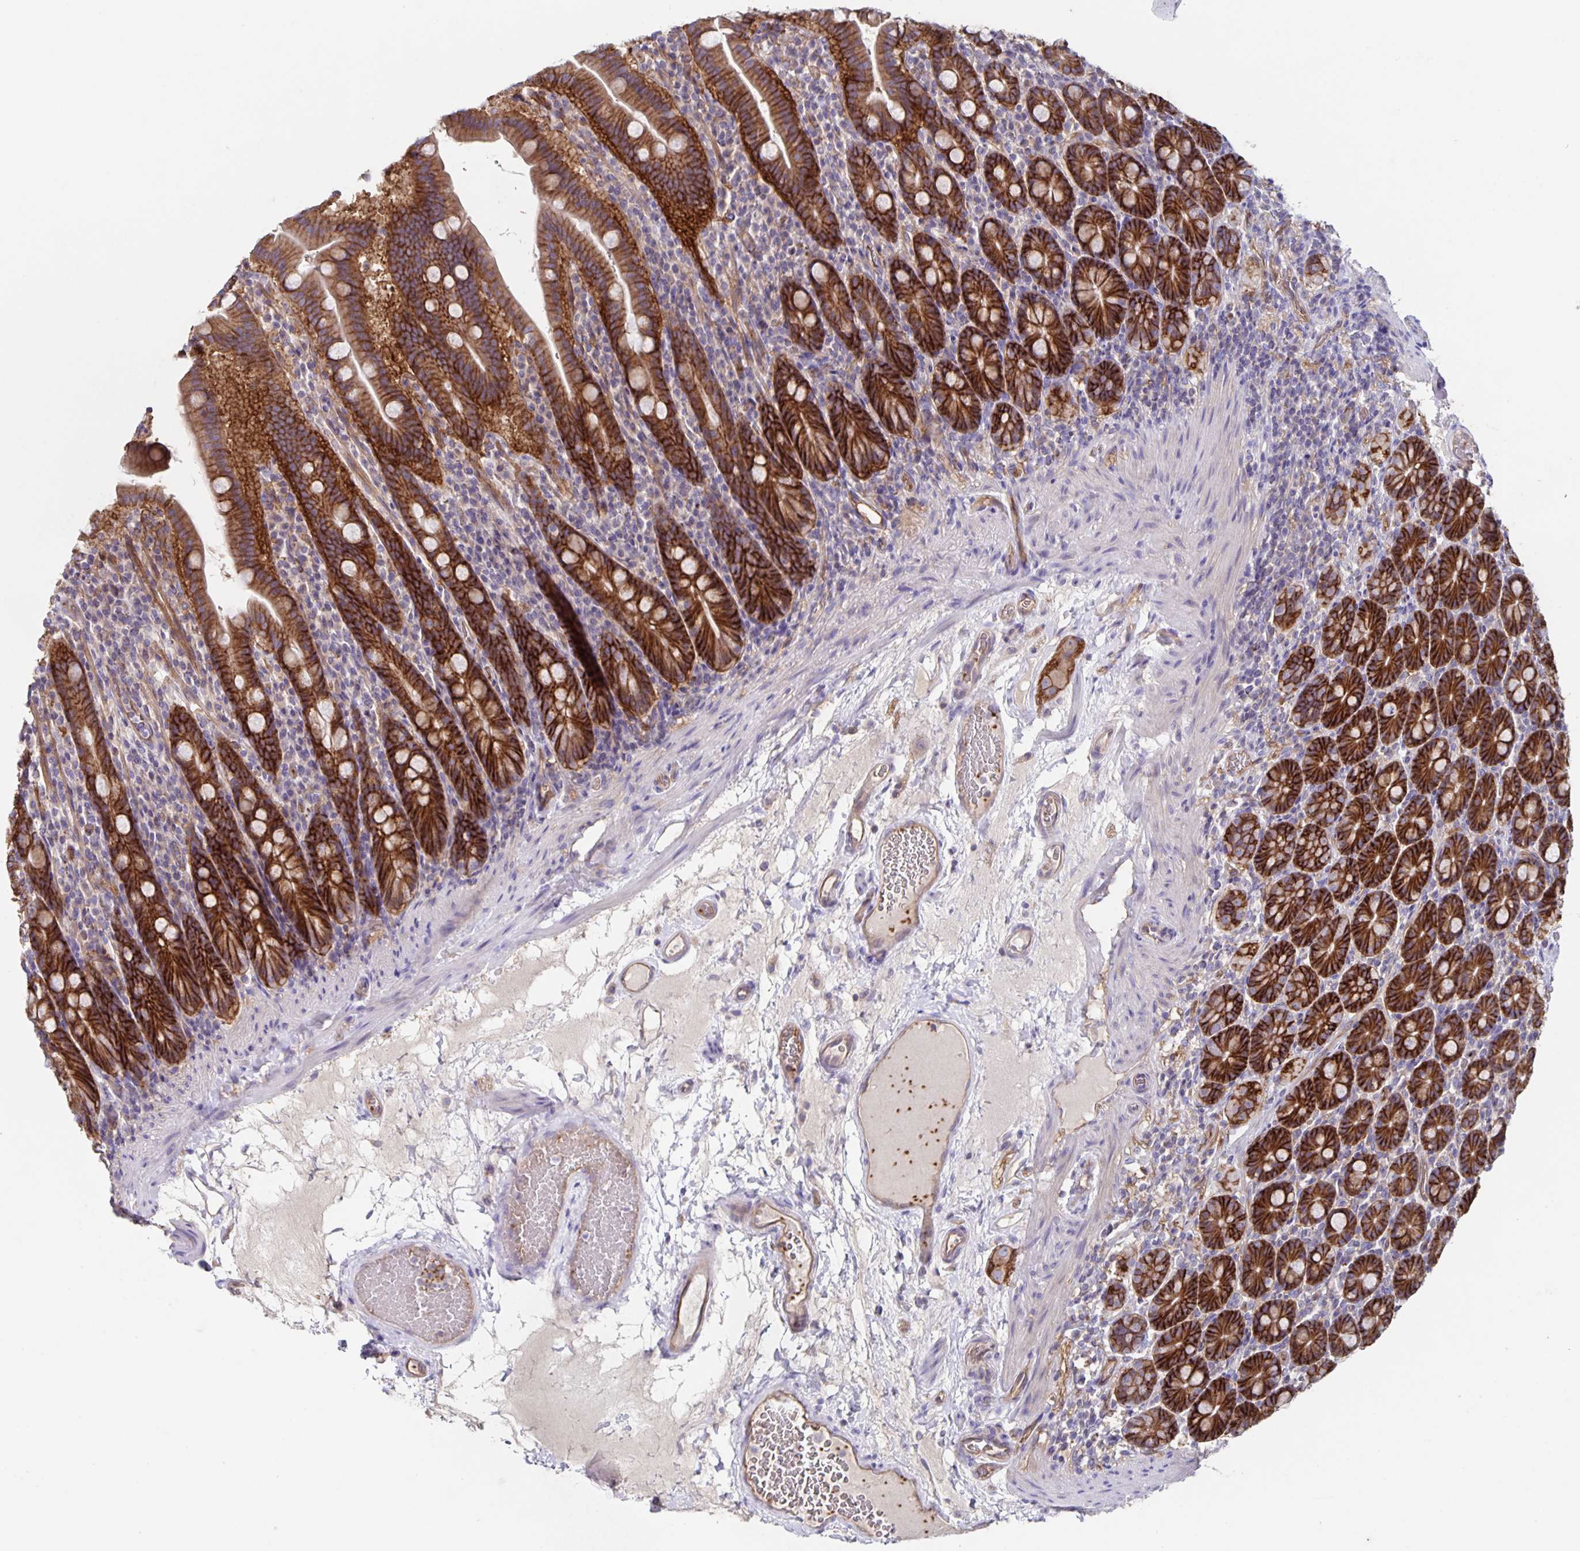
{"staining": {"intensity": "strong", "quantity": ">75%", "location": "cytoplasmic/membranous"}, "tissue": "small intestine", "cell_type": "Glandular cells", "image_type": "normal", "snomed": [{"axis": "morphology", "description": "Normal tissue, NOS"}, {"axis": "topography", "description": "Small intestine"}], "caption": "Immunohistochemistry image of normal human small intestine stained for a protein (brown), which shows high levels of strong cytoplasmic/membranous staining in about >75% of glandular cells.", "gene": "ITGA2", "patient": {"sex": "male", "age": 26}}